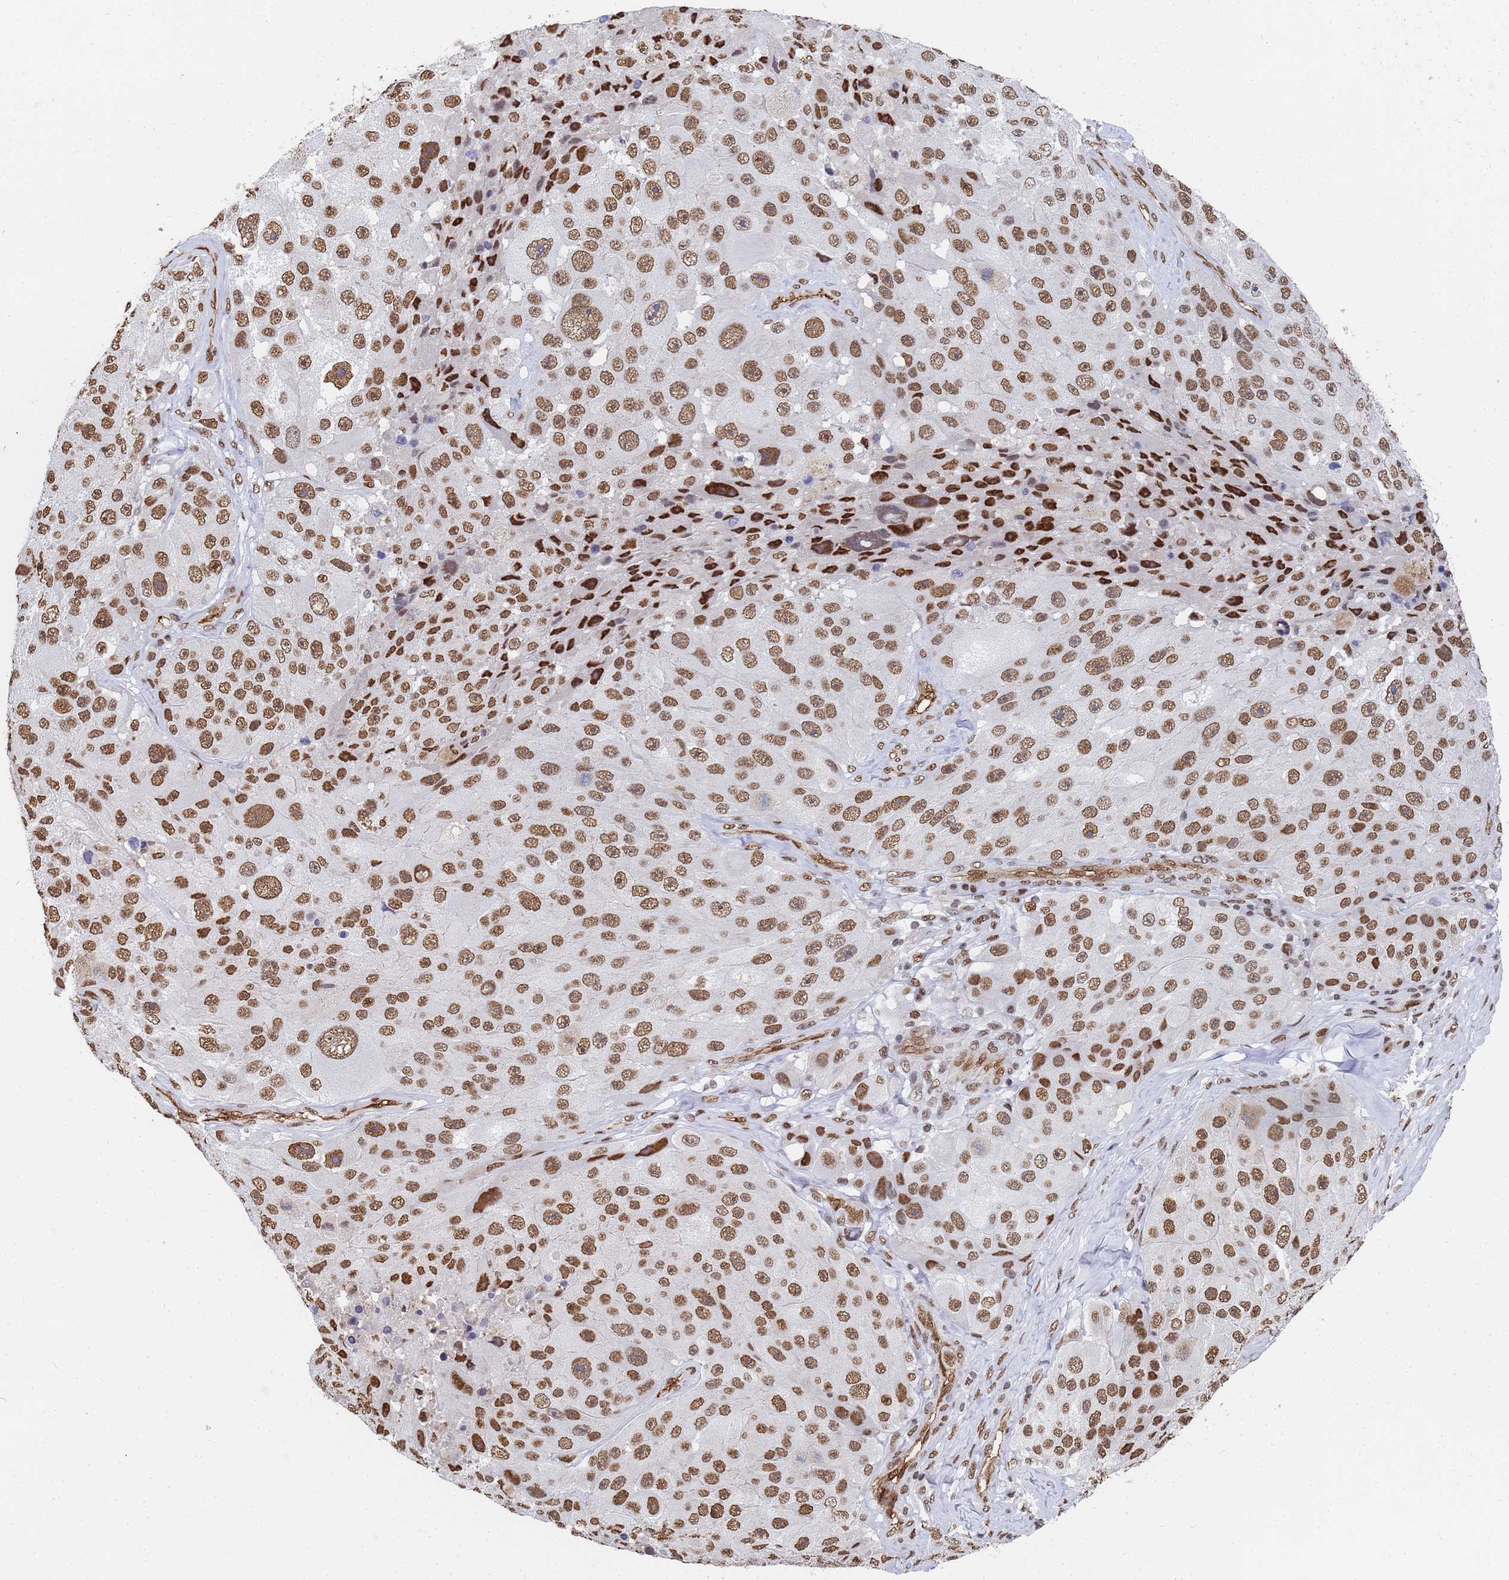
{"staining": {"intensity": "moderate", "quantity": ">75%", "location": "nuclear"}, "tissue": "melanoma", "cell_type": "Tumor cells", "image_type": "cancer", "snomed": [{"axis": "morphology", "description": "Malignant melanoma, Metastatic site"}, {"axis": "topography", "description": "Lymph node"}], "caption": "The immunohistochemical stain shows moderate nuclear expression in tumor cells of melanoma tissue.", "gene": "RAVER2", "patient": {"sex": "male", "age": 62}}